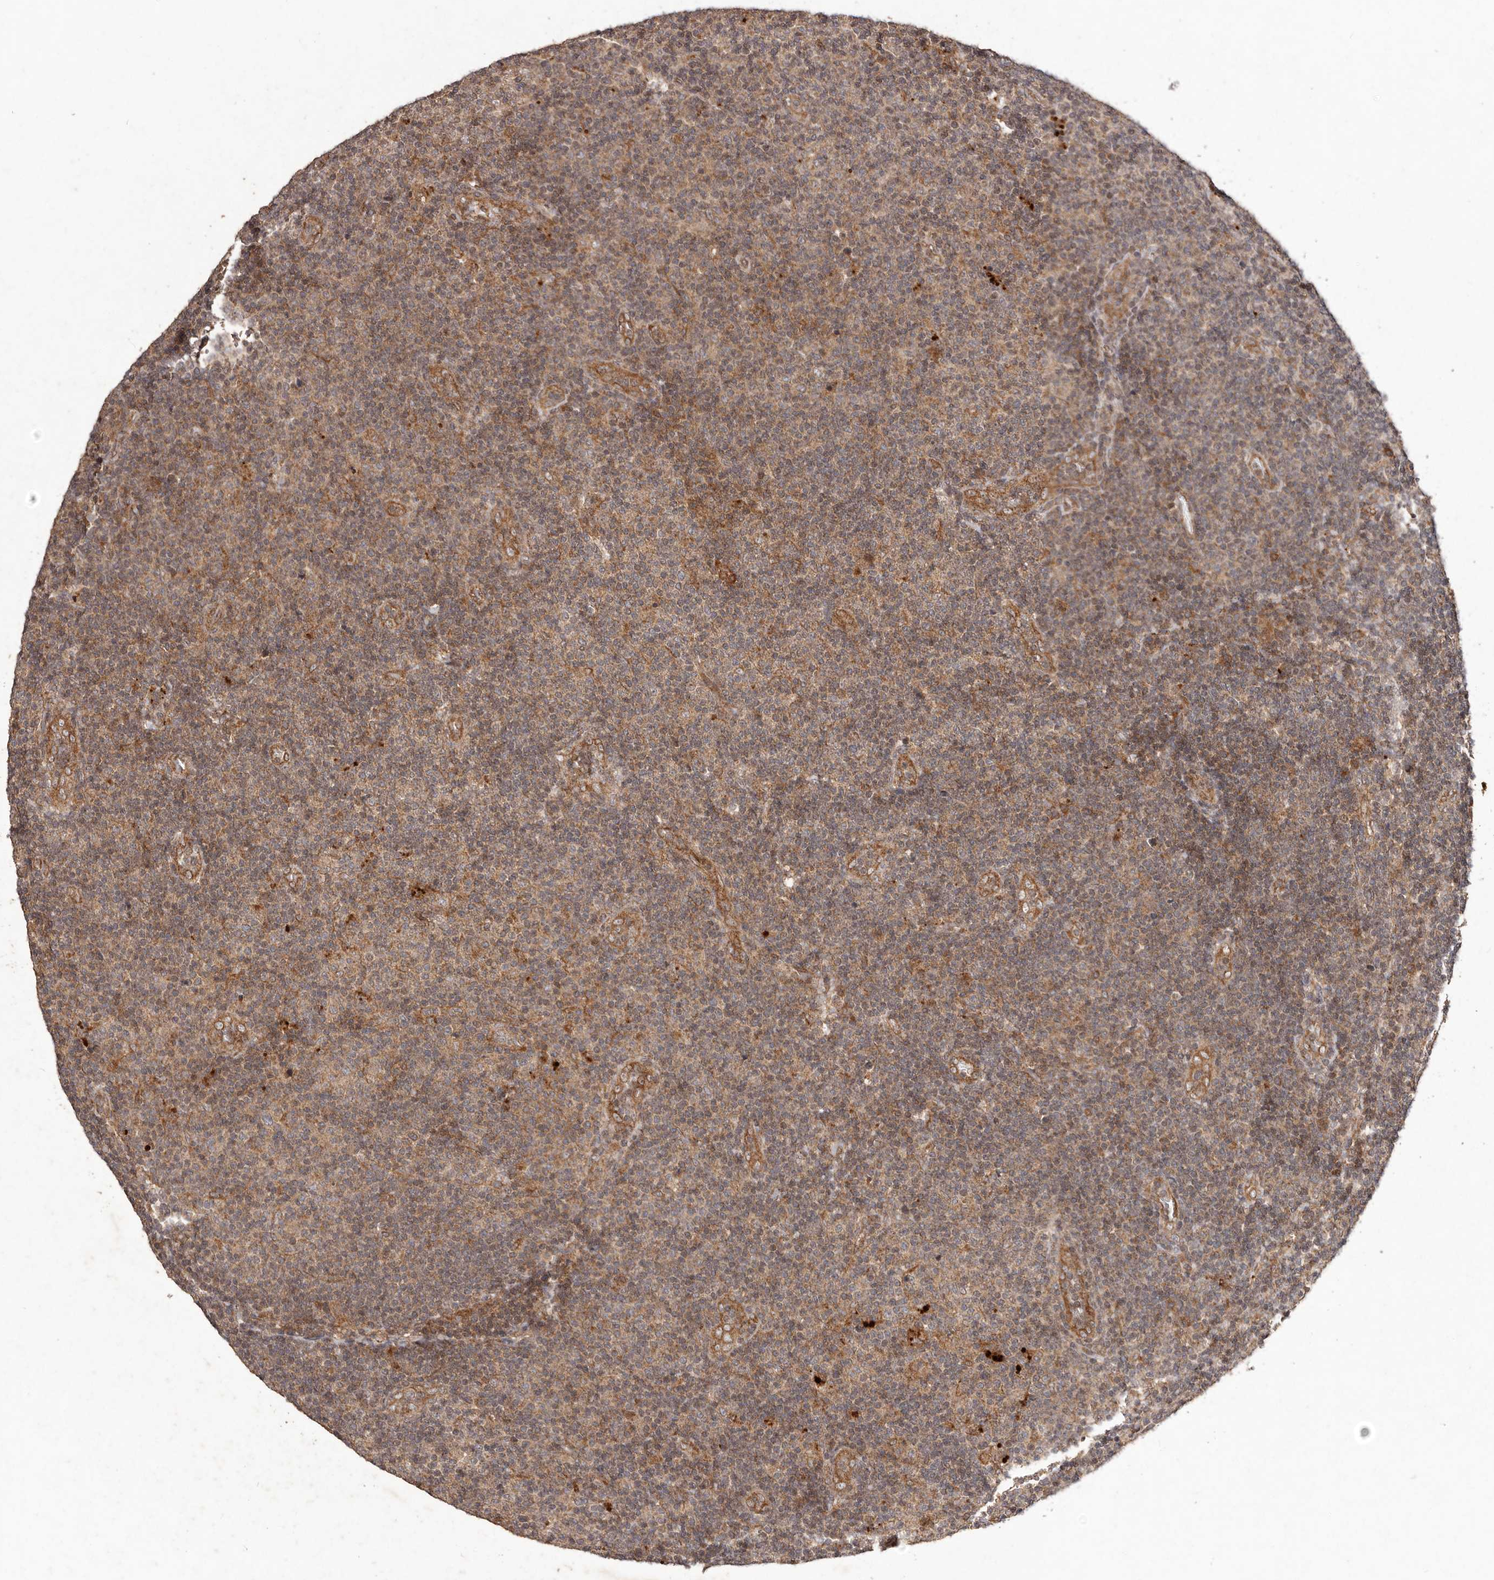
{"staining": {"intensity": "moderate", "quantity": ">75%", "location": "cytoplasmic/membranous"}, "tissue": "lymphoma", "cell_type": "Tumor cells", "image_type": "cancer", "snomed": [{"axis": "morphology", "description": "Malignant lymphoma, non-Hodgkin's type, Low grade"}, {"axis": "topography", "description": "Lymph node"}], "caption": "The micrograph reveals immunohistochemical staining of malignant lymphoma, non-Hodgkin's type (low-grade). There is moderate cytoplasmic/membranous expression is identified in approximately >75% of tumor cells.", "gene": "PLOD2", "patient": {"sex": "male", "age": 83}}